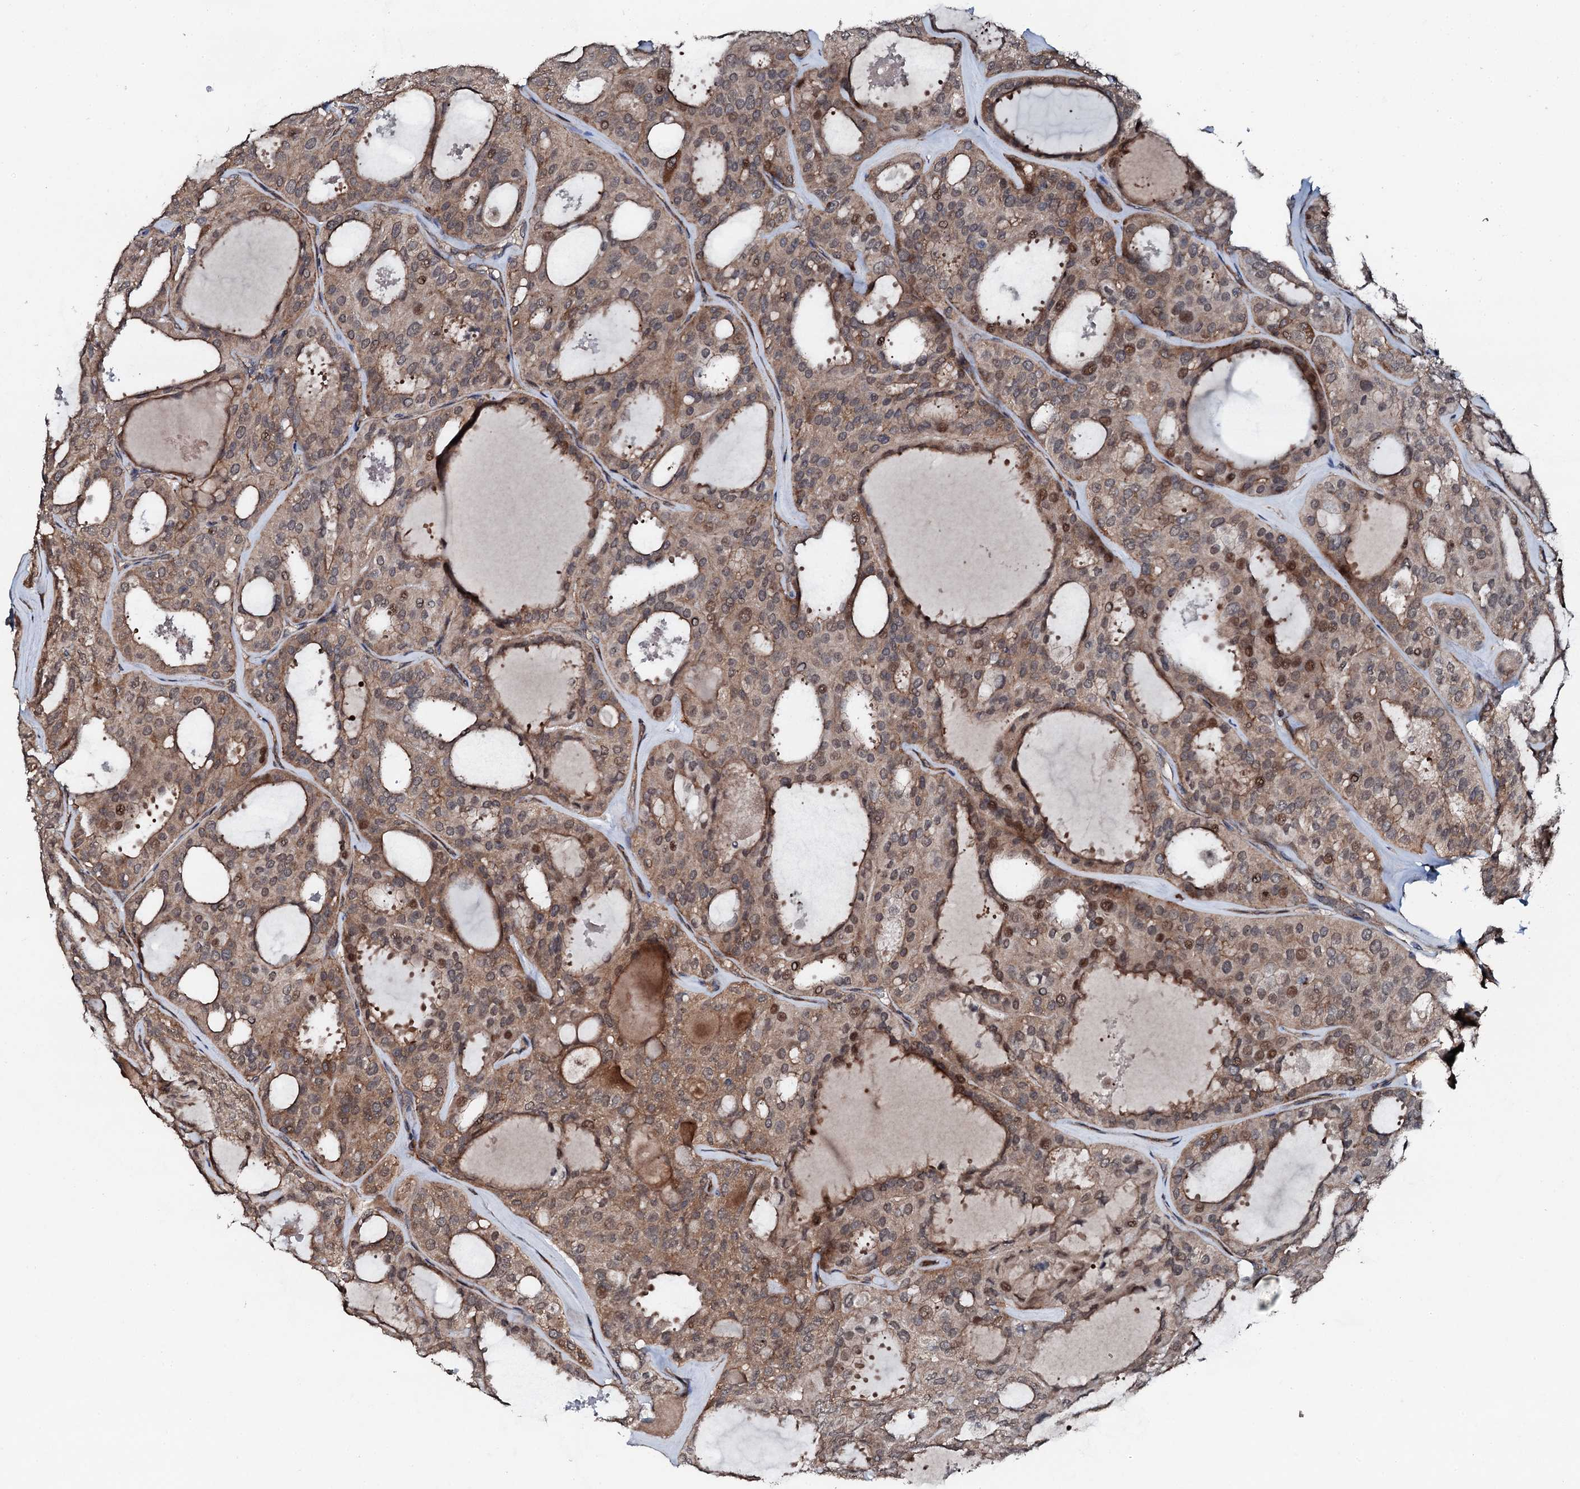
{"staining": {"intensity": "moderate", "quantity": ">75%", "location": "cytoplasmic/membranous"}, "tissue": "thyroid cancer", "cell_type": "Tumor cells", "image_type": "cancer", "snomed": [{"axis": "morphology", "description": "Follicular adenoma carcinoma, NOS"}, {"axis": "topography", "description": "Thyroid gland"}], "caption": "Protein analysis of follicular adenoma carcinoma (thyroid) tissue exhibits moderate cytoplasmic/membranous positivity in approximately >75% of tumor cells.", "gene": "FLYWCH1", "patient": {"sex": "male", "age": 75}}